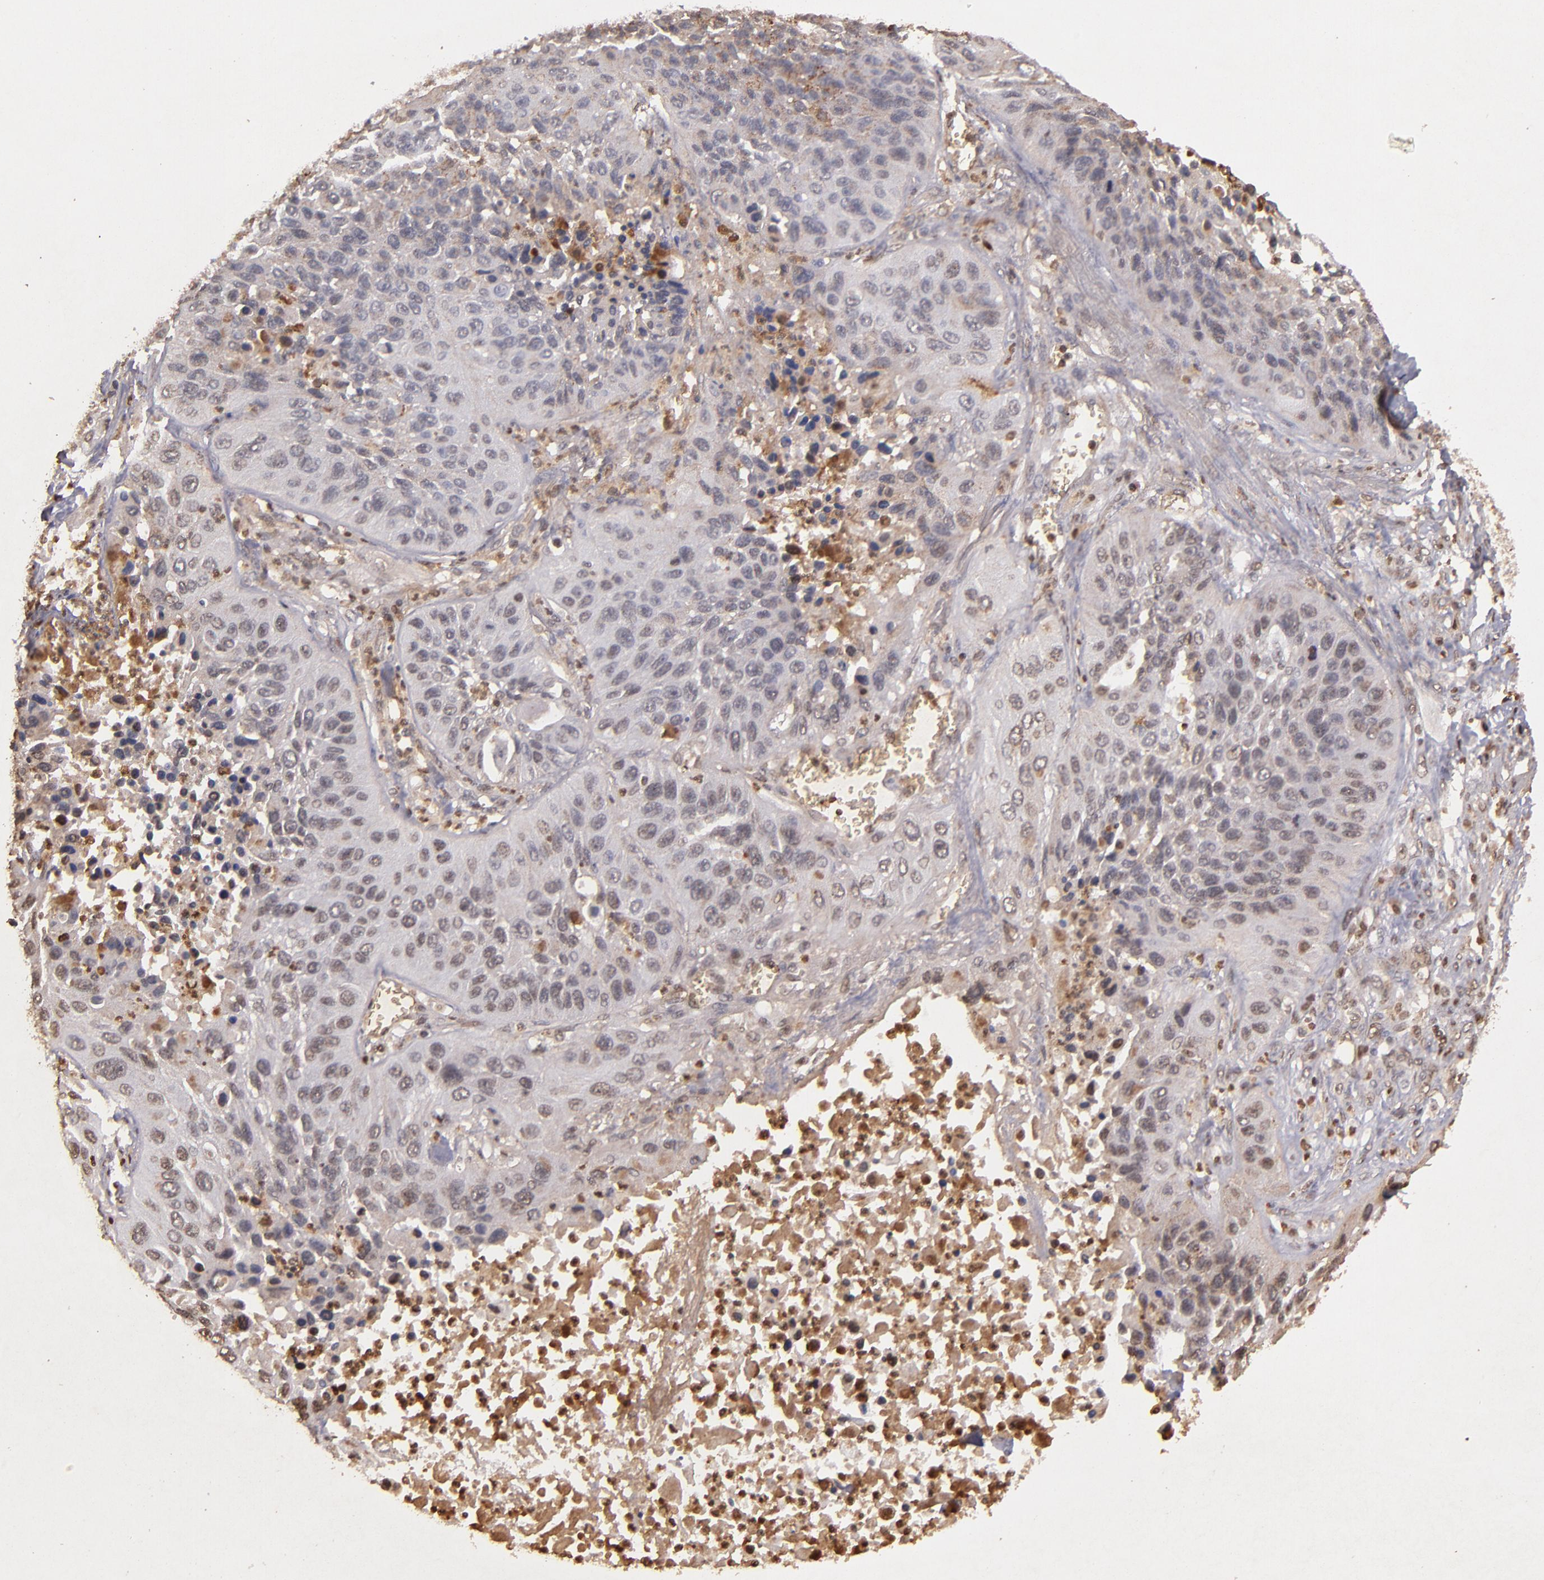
{"staining": {"intensity": "weak", "quantity": "<25%", "location": "cytoplasmic/membranous"}, "tissue": "lung cancer", "cell_type": "Tumor cells", "image_type": "cancer", "snomed": [{"axis": "morphology", "description": "Squamous cell carcinoma, NOS"}, {"axis": "topography", "description": "Lung"}], "caption": "The image demonstrates no significant positivity in tumor cells of squamous cell carcinoma (lung). (DAB IHC with hematoxylin counter stain).", "gene": "SERPINC1", "patient": {"sex": "female", "age": 76}}